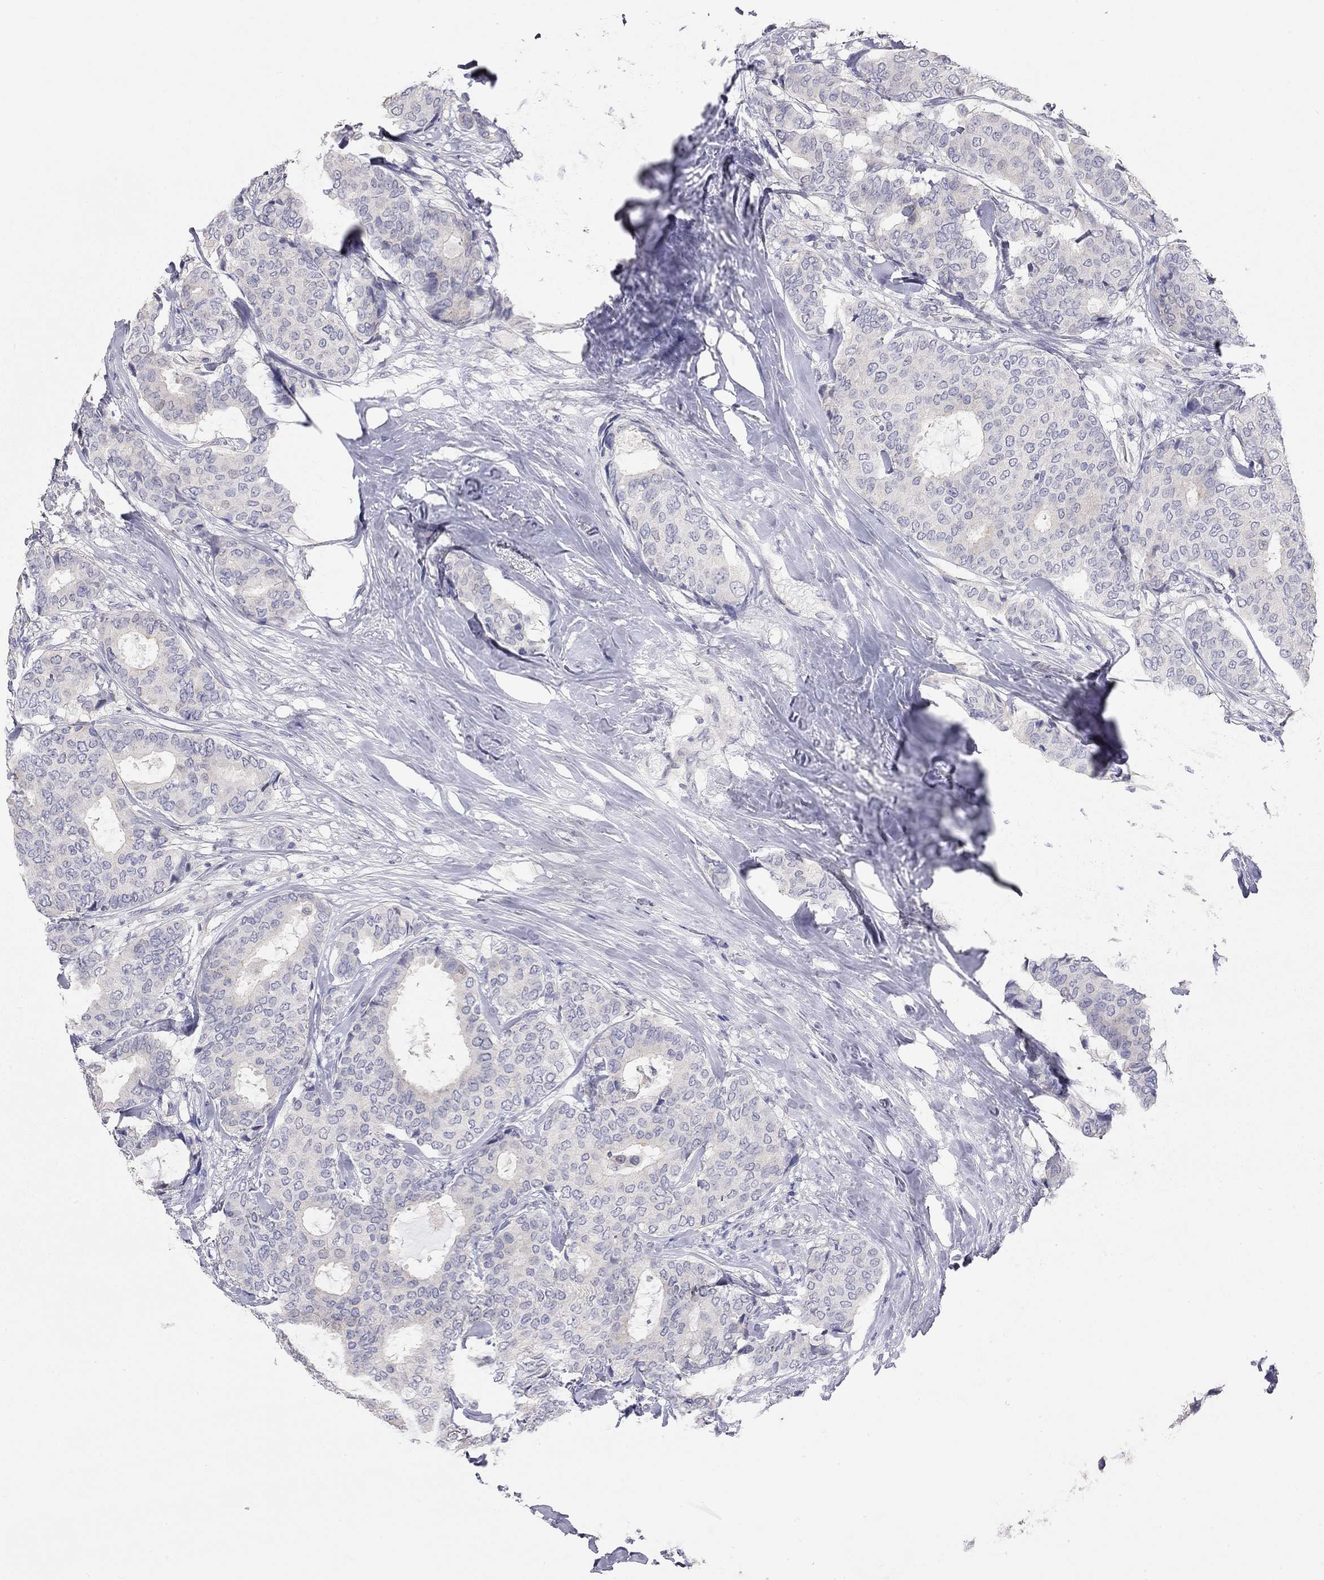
{"staining": {"intensity": "negative", "quantity": "none", "location": "none"}, "tissue": "breast cancer", "cell_type": "Tumor cells", "image_type": "cancer", "snomed": [{"axis": "morphology", "description": "Duct carcinoma"}, {"axis": "topography", "description": "Breast"}], "caption": "DAB immunohistochemical staining of breast intraductal carcinoma shows no significant expression in tumor cells.", "gene": "PAPSS2", "patient": {"sex": "female", "age": 75}}